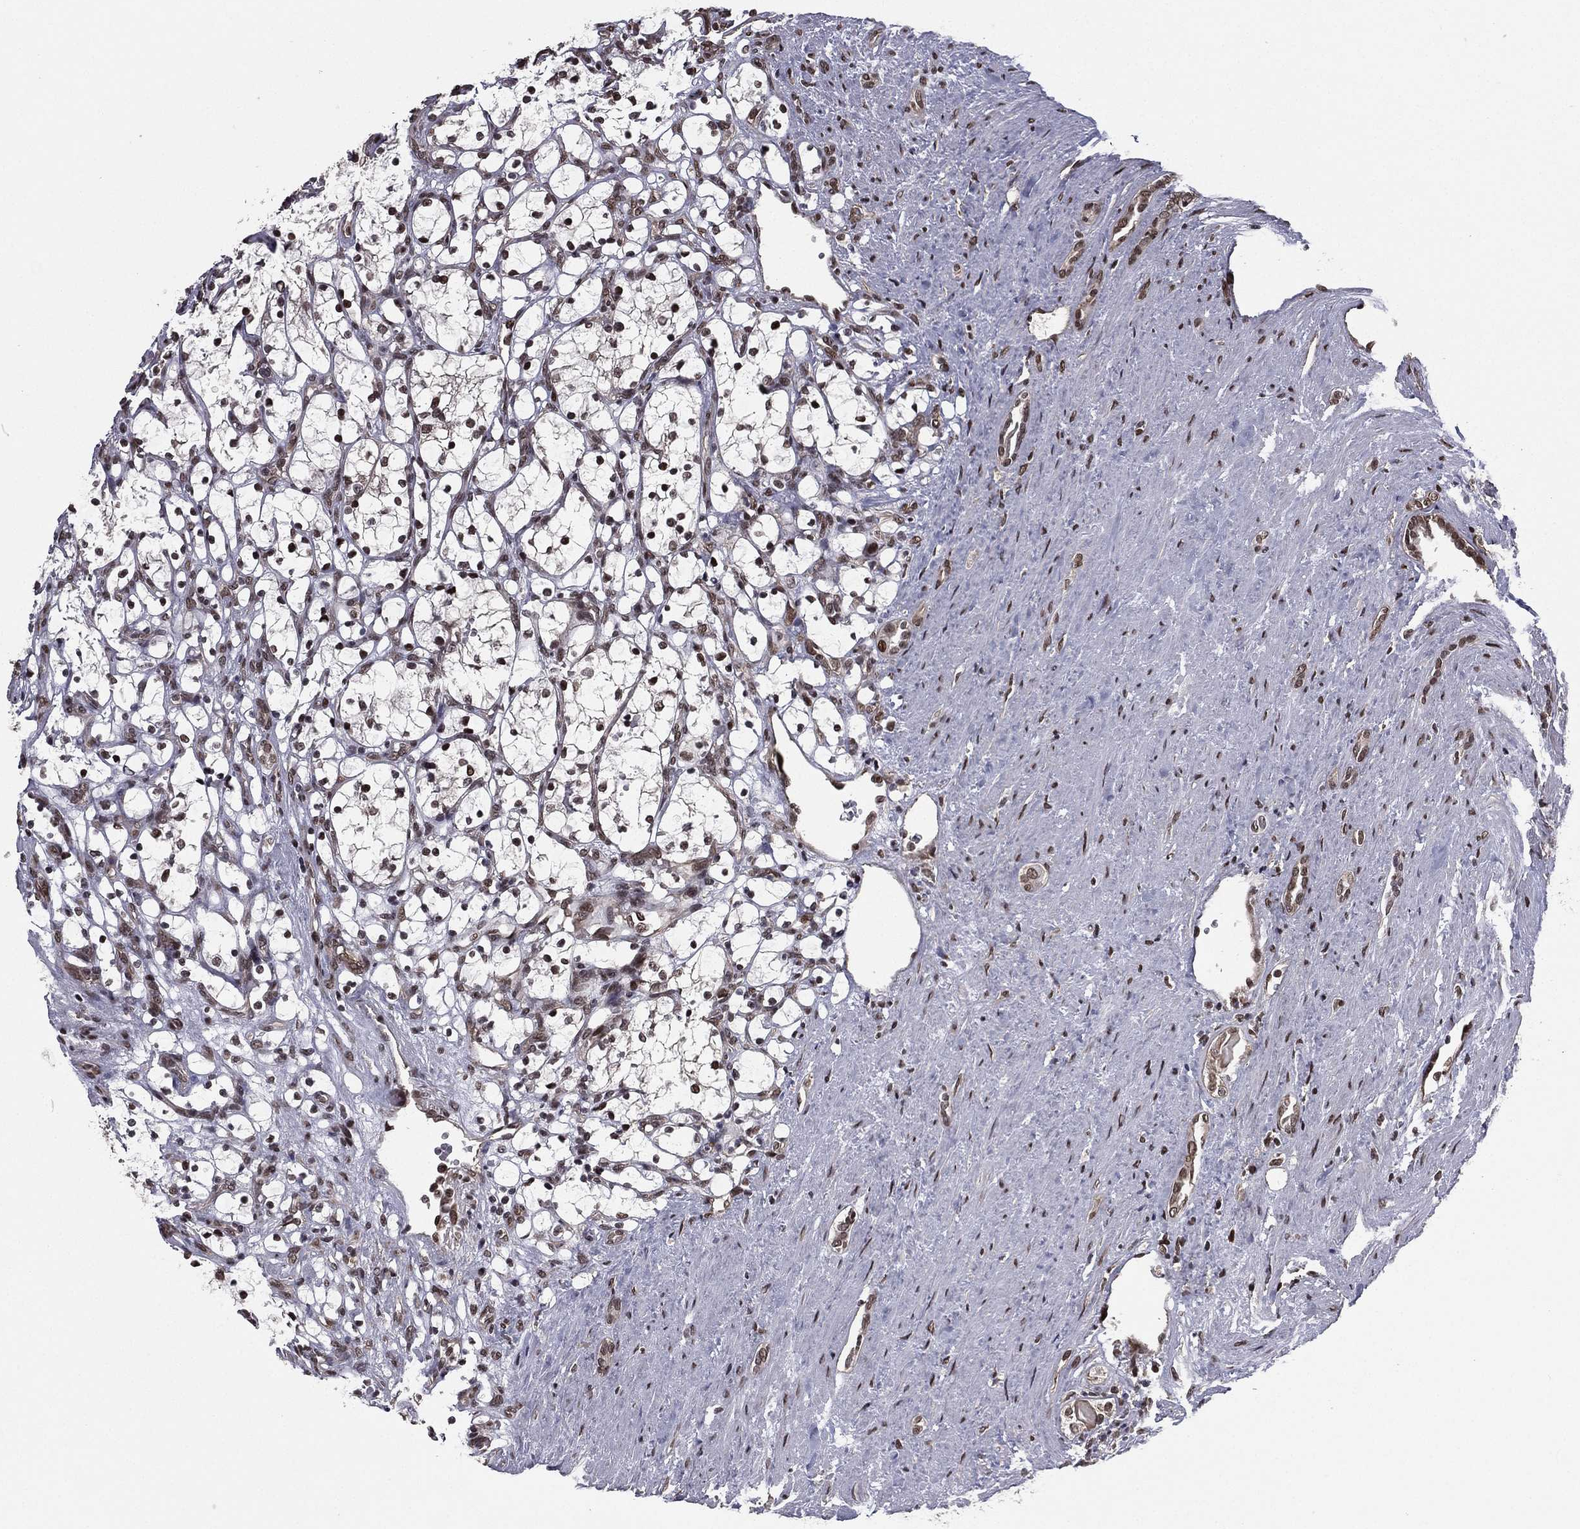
{"staining": {"intensity": "moderate", "quantity": "25%-75%", "location": "nuclear"}, "tissue": "renal cancer", "cell_type": "Tumor cells", "image_type": "cancer", "snomed": [{"axis": "morphology", "description": "Adenocarcinoma, NOS"}, {"axis": "topography", "description": "Kidney"}], "caption": "Brown immunohistochemical staining in human renal cancer (adenocarcinoma) reveals moderate nuclear staining in about 25%-75% of tumor cells. The protein of interest is shown in brown color, while the nuclei are stained blue.", "gene": "RARB", "patient": {"sex": "female", "age": 69}}